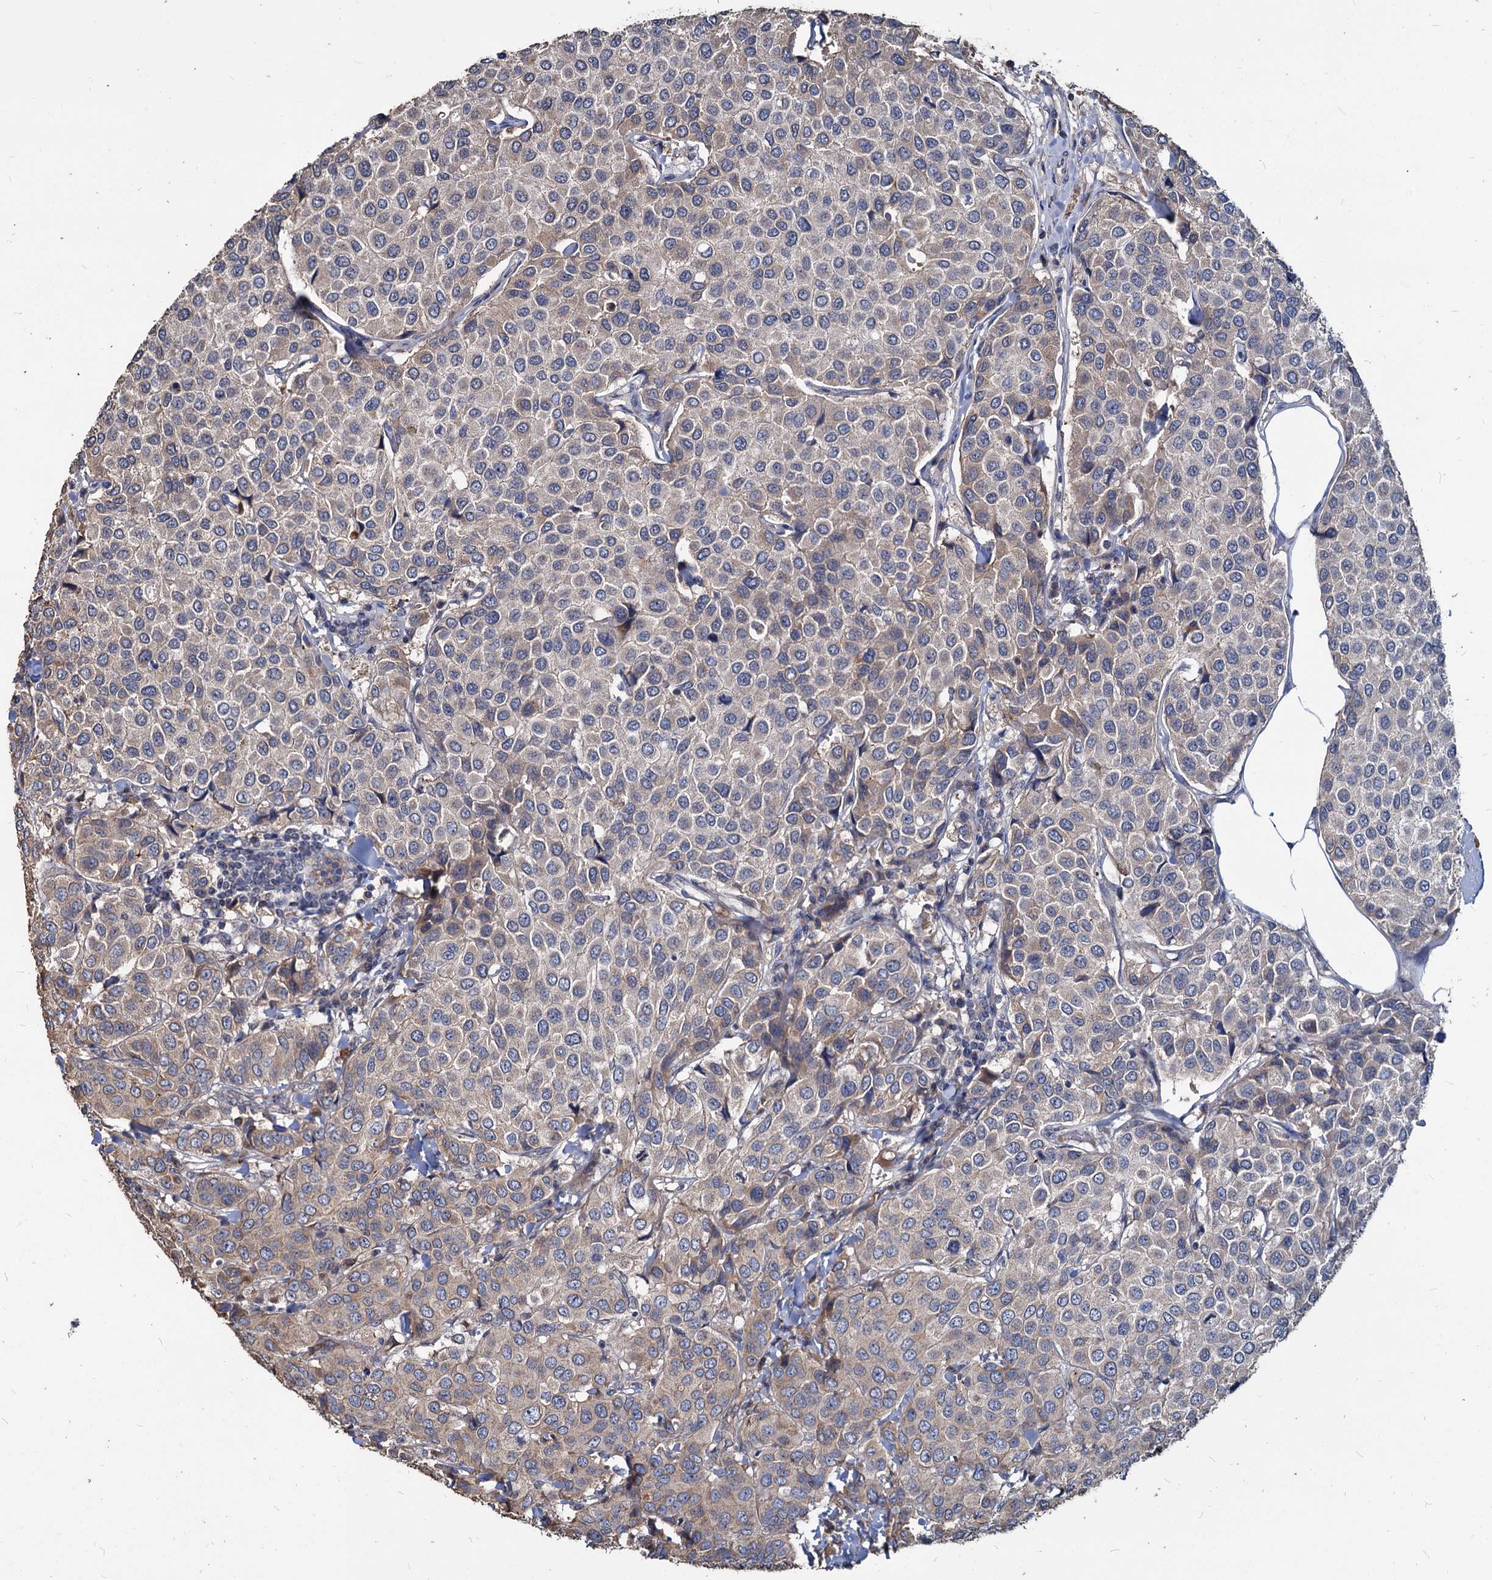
{"staining": {"intensity": "weak", "quantity": "<25%", "location": "cytoplasmic/membranous"}, "tissue": "breast cancer", "cell_type": "Tumor cells", "image_type": "cancer", "snomed": [{"axis": "morphology", "description": "Duct carcinoma"}, {"axis": "topography", "description": "Breast"}], "caption": "DAB (3,3'-diaminobenzidine) immunohistochemical staining of breast cancer exhibits no significant expression in tumor cells.", "gene": "DEPDC4", "patient": {"sex": "female", "age": 55}}